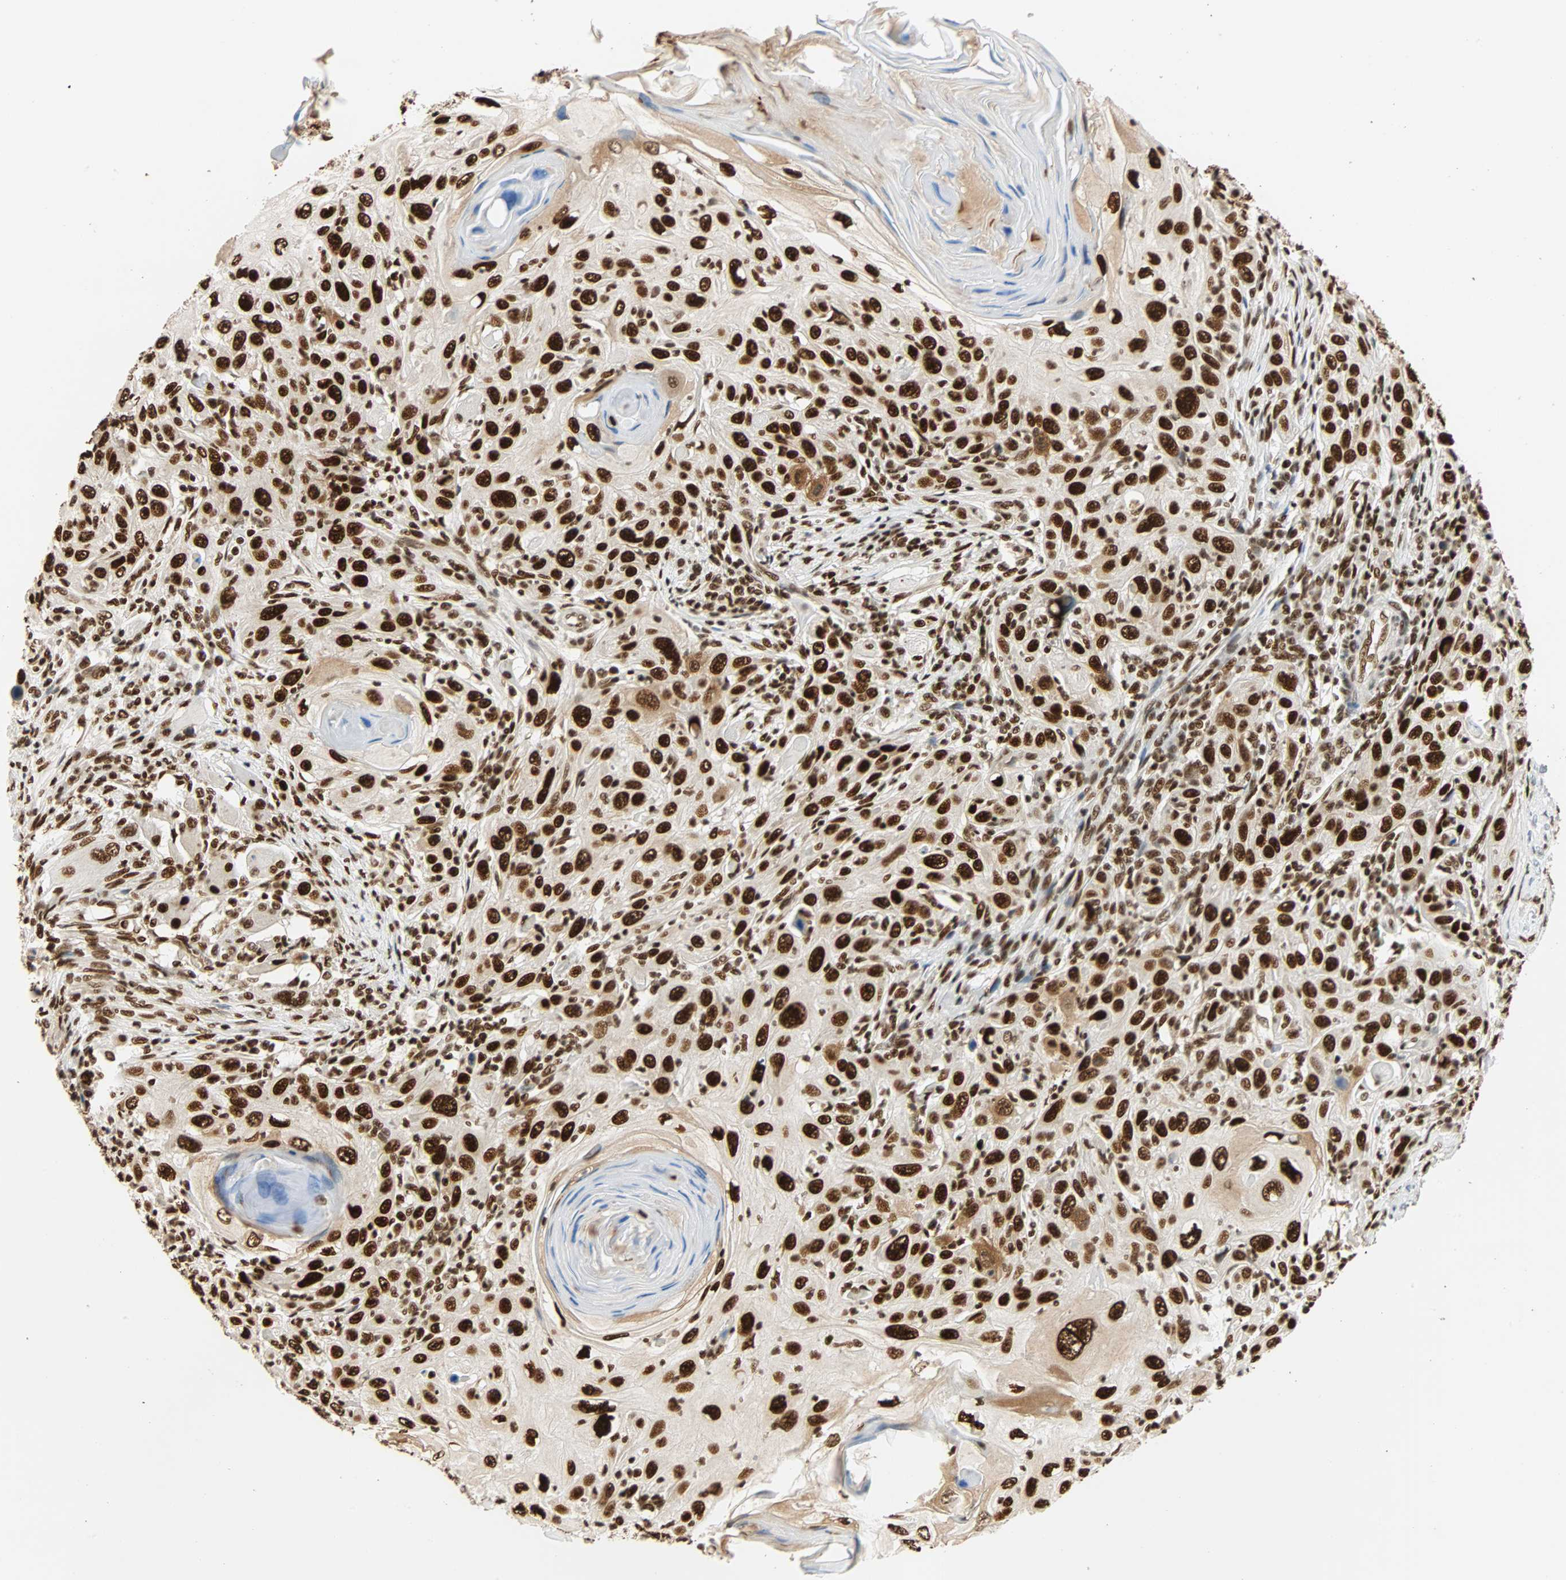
{"staining": {"intensity": "strong", "quantity": ">75%", "location": "nuclear"}, "tissue": "skin cancer", "cell_type": "Tumor cells", "image_type": "cancer", "snomed": [{"axis": "morphology", "description": "Squamous cell carcinoma, NOS"}, {"axis": "topography", "description": "Skin"}], "caption": "Squamous cell carcinoma (skin) was stained to show a protein in brown. There is high levels of strong nuclear expression in approximately >75% of tumor cells.", "gene": "CDK12", "patient": {"sex": "female", "age": 88}}